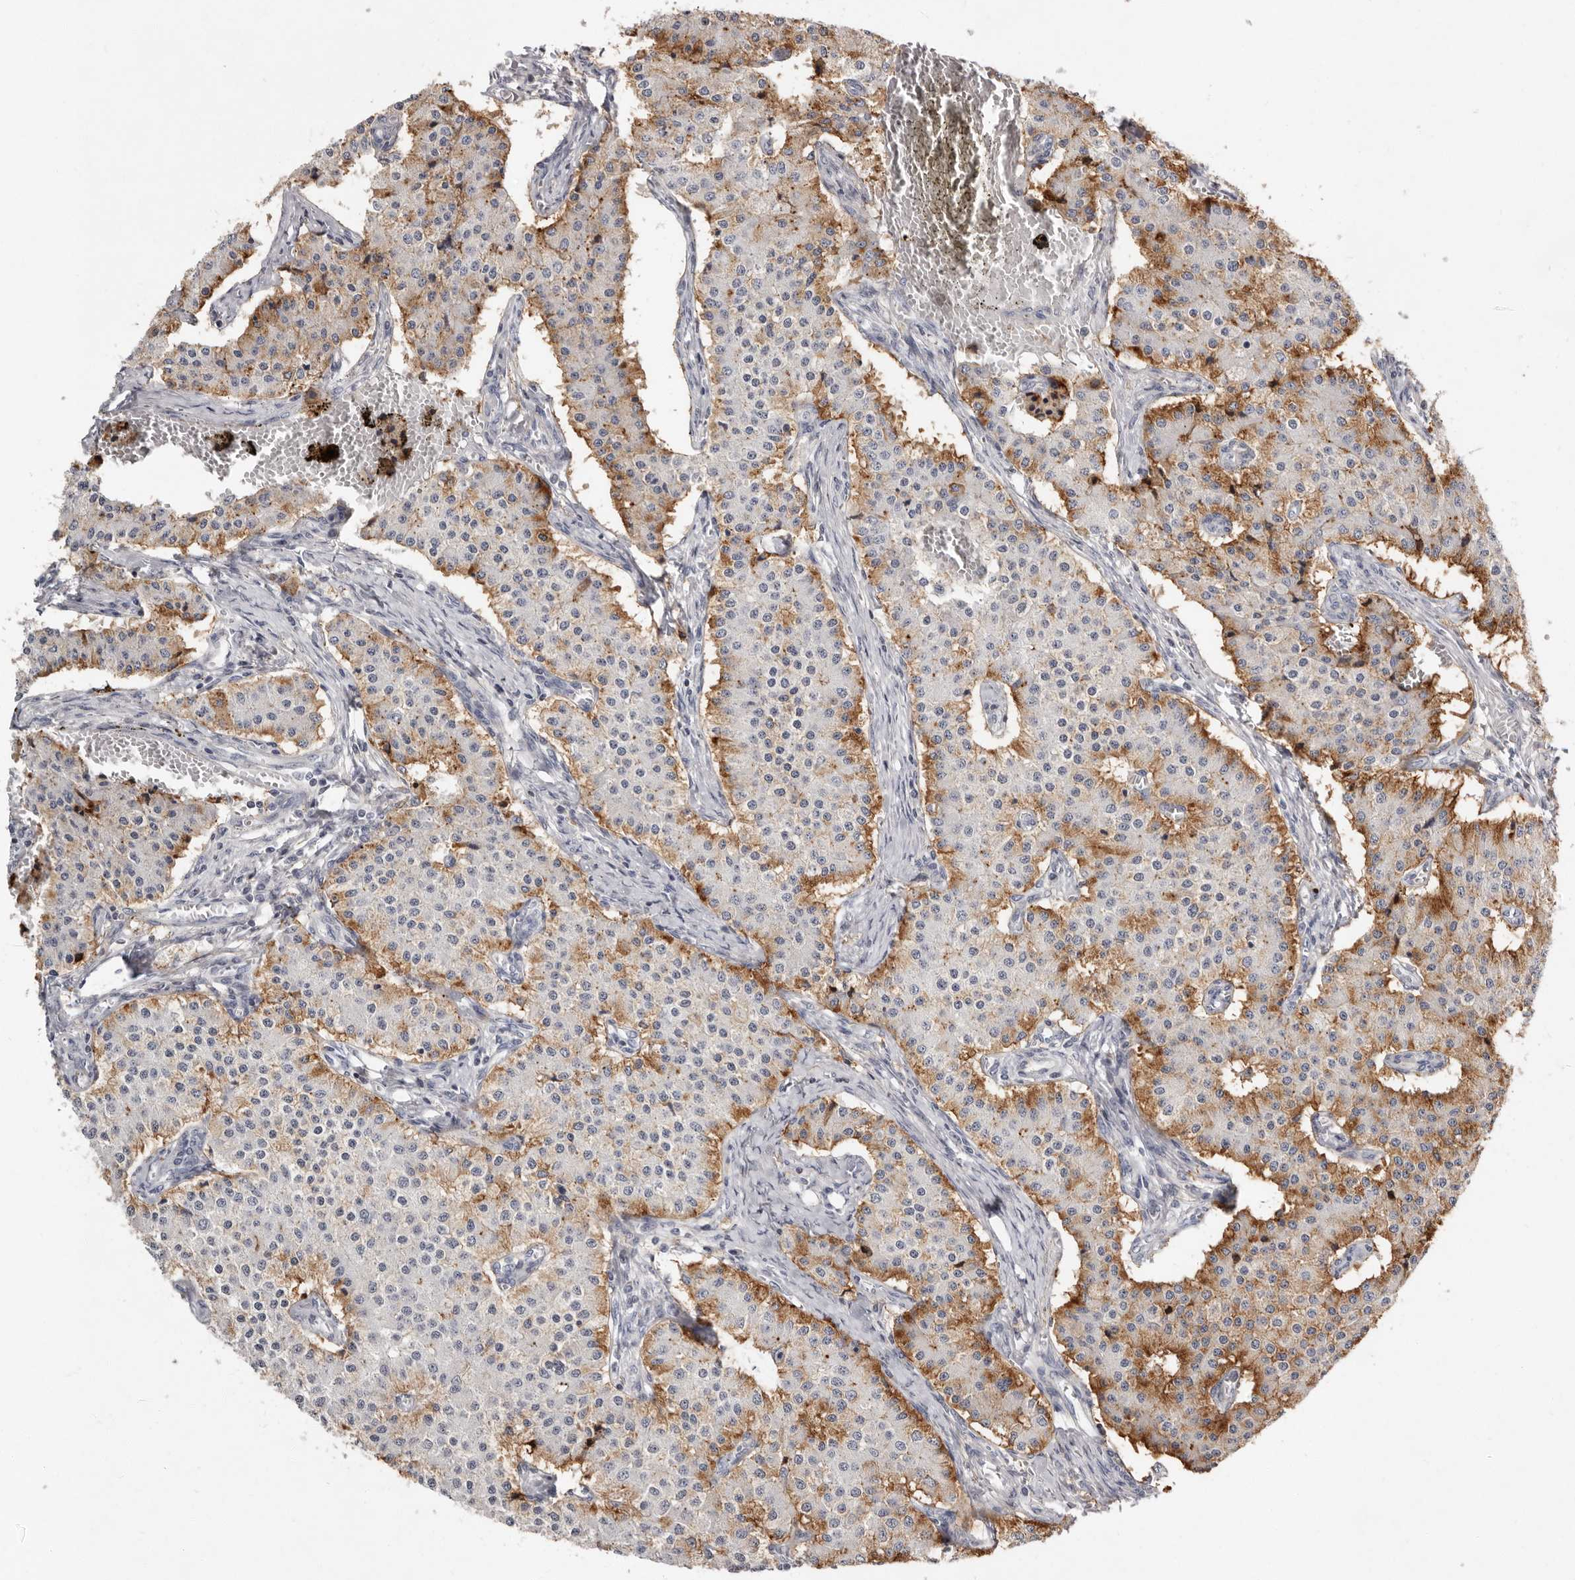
{"staining": {"intensity": "moderate", "quantity": "25%-75%", "location": "cytoplasmic/membranous"}, "tissue": "carcinoid", "cell_type": "Tumor cells", "image_type": "cancer", "snomed": [{"axis": "morphology", "description": "Carcinoid, malignant, NOS"}, {"axis": "topography", "description": "Colon"}], "caption": "Immunohistochemical staining of human carcinoid (malignant) exhibits moderate cytoplasmic/membranous protein positivity in approximately 25%-75% of tumor cells.", "gene": "KIF26B", "patient": {"sex": "female", "age": 52}}